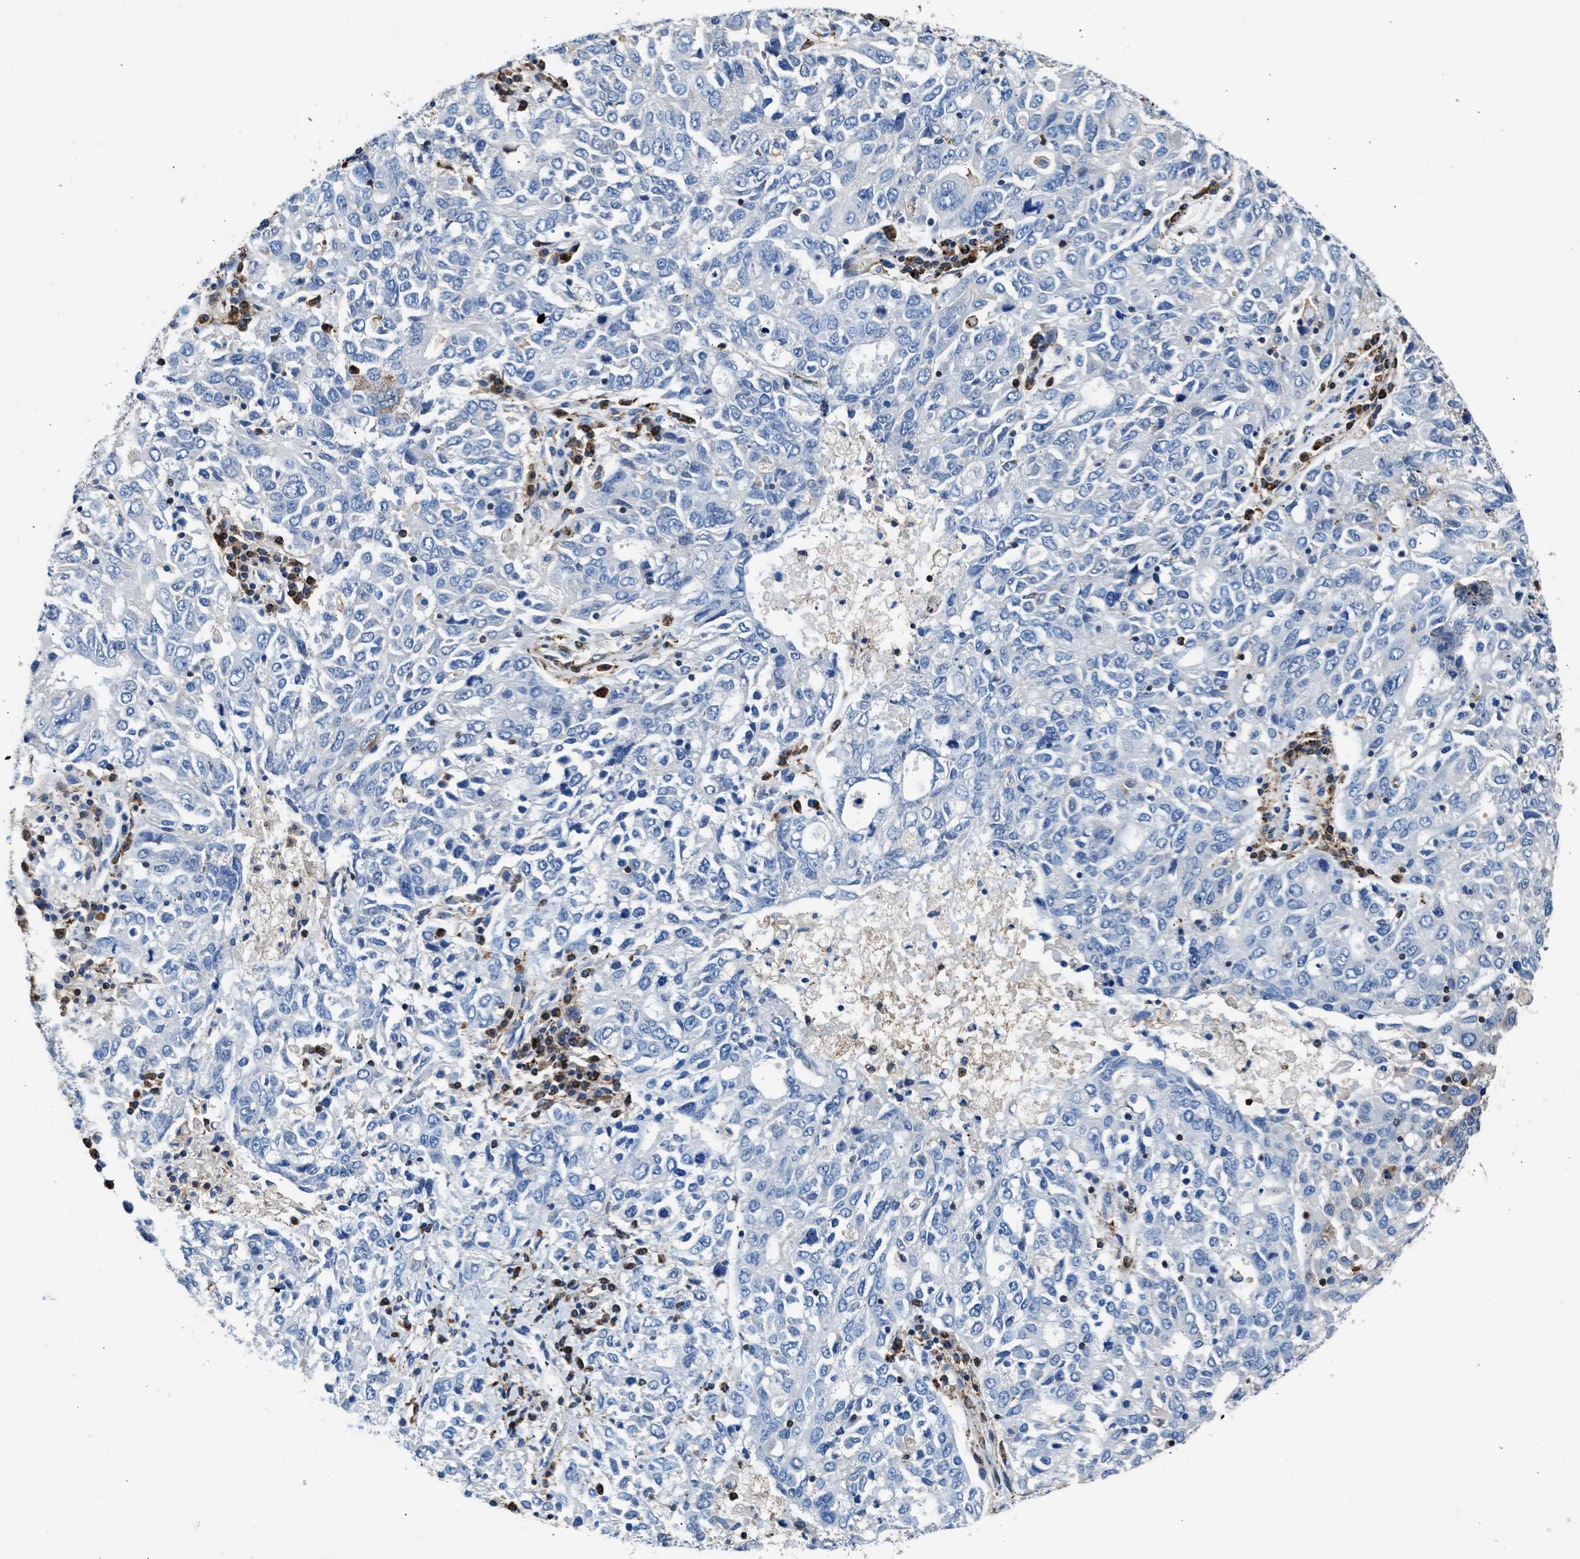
{"staining": {"intensity": "negative", "quantity": "none", "location": "none"}, "tissue": "ovarian cancer", "cell_type": "Tumor cells", "image_type": "cancer", "snomed": [{"axis": "morphology", "description": "Carcinoma, endometroid"}, {"axis": "topography", "description": "Ovary"}], "caption": "This is a image of immunohistochemistry staining of ovarian endometroid carcinoma, which shows no staining in tumor cells. (Stains: DAB IHC with hematoxylin counter stain, Microscopy: brightfield microscopy at high magnification).", "gene": "KCNQ4", "patient": {"sex": "female", "age": 62}}